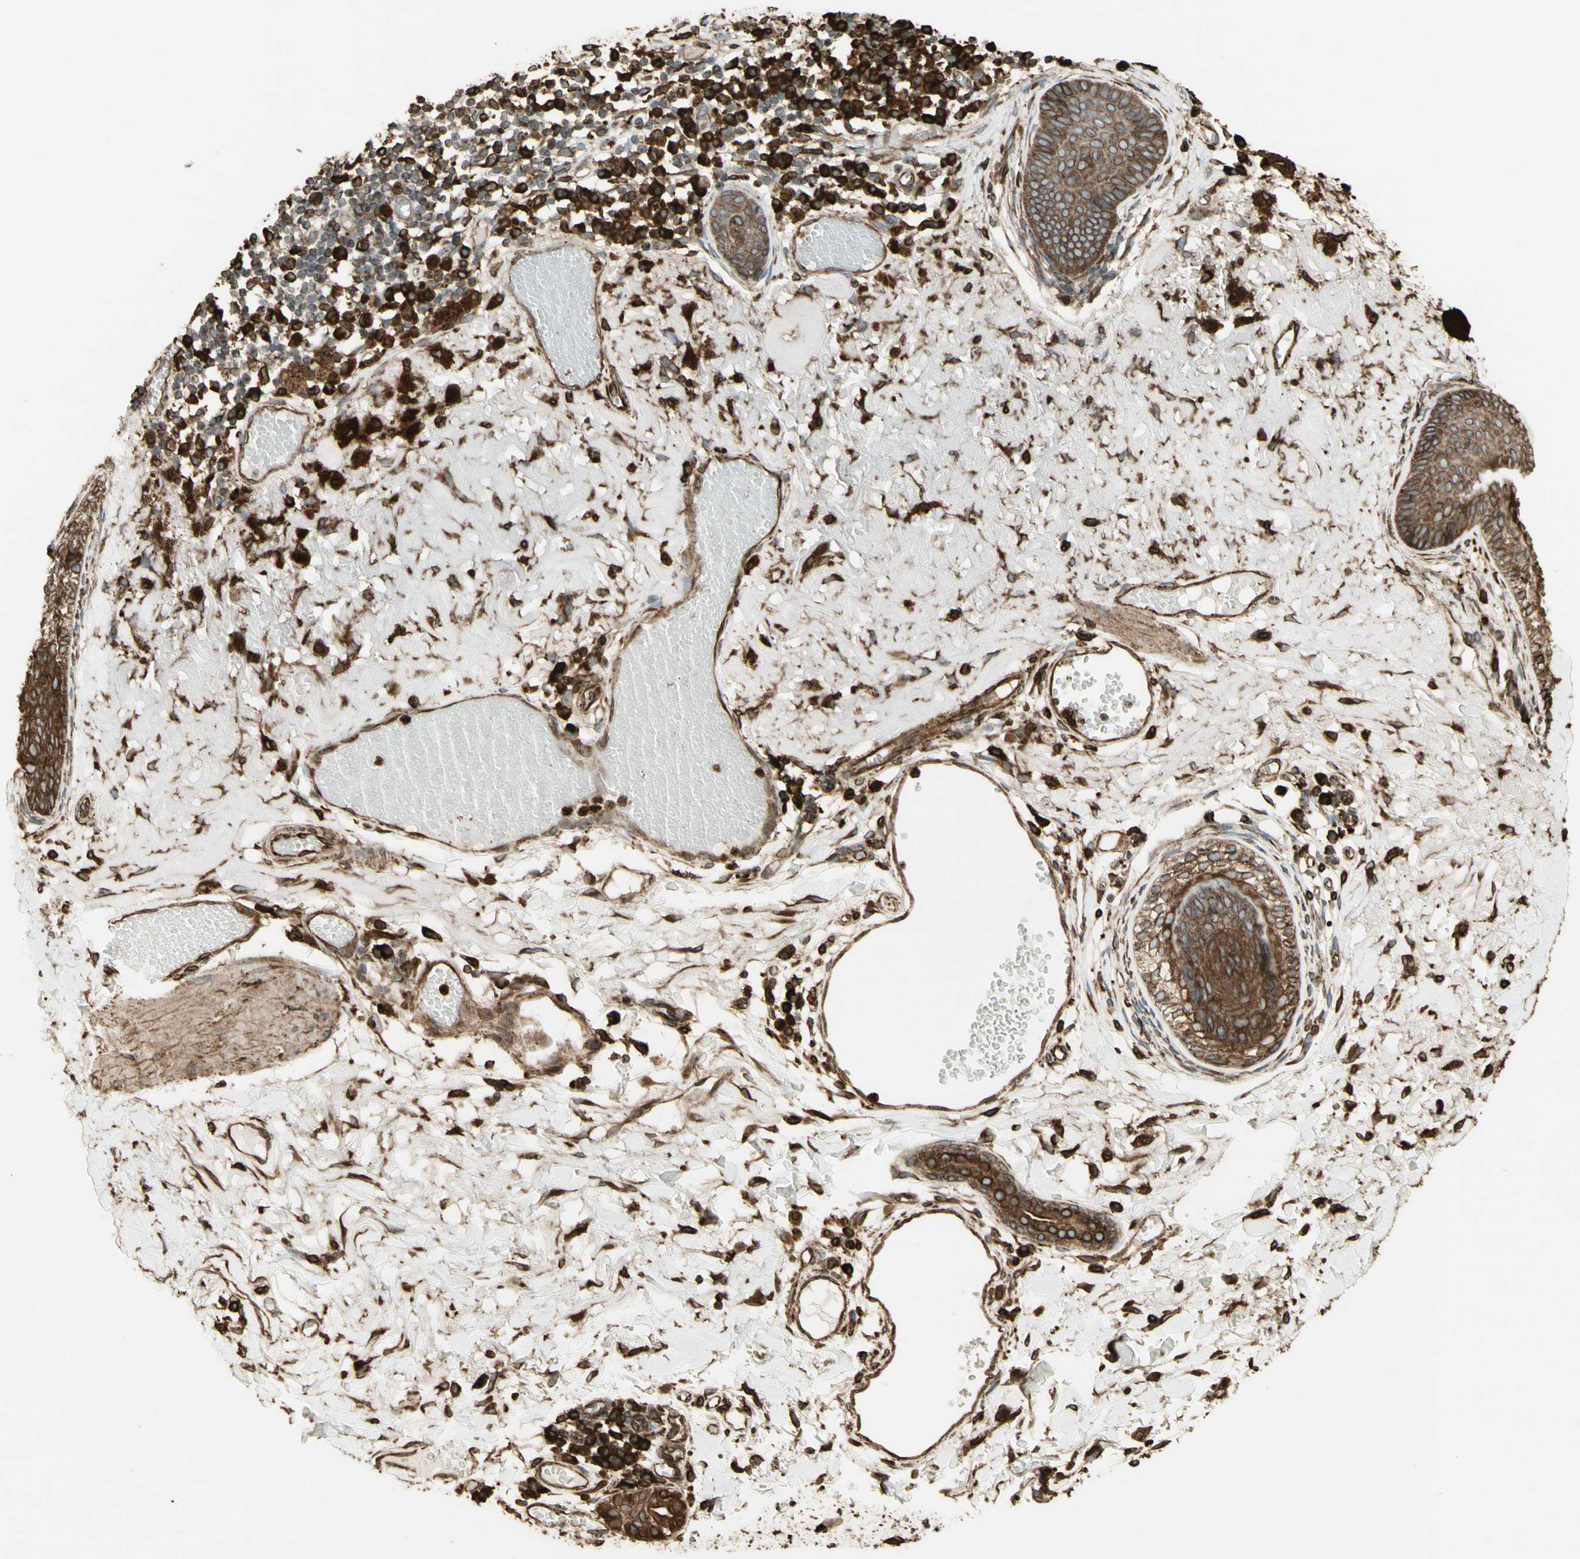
{"staining": {"intensity": "moderate", "quantity": ">75%", "location": "cytoplasmic/membranous"}, "tissue": "melanoma", "cell_type": "Tumor cells", "image_type": "cancer", "snomed": [{"axis": "morphology", "description": "Malignant melanoma in situ"}, {"axis": "morphology", "description": "Malignant melanoma, NOS"}, {"axis": "topography", "description": "Skin"}], "caption": "Tumor cells demonstrate medium levels of moderate cytoplasmic/membranous expression in about >75% of cells in malignant melanoma. The staining was performed using DAB (3,3'-diaminobenzidine), with brown indicating positive protein expression. Nuclei are stained blue with hematoxylin.", "gene": "CANX", "patient": {"sex": "female", "age": 88}}